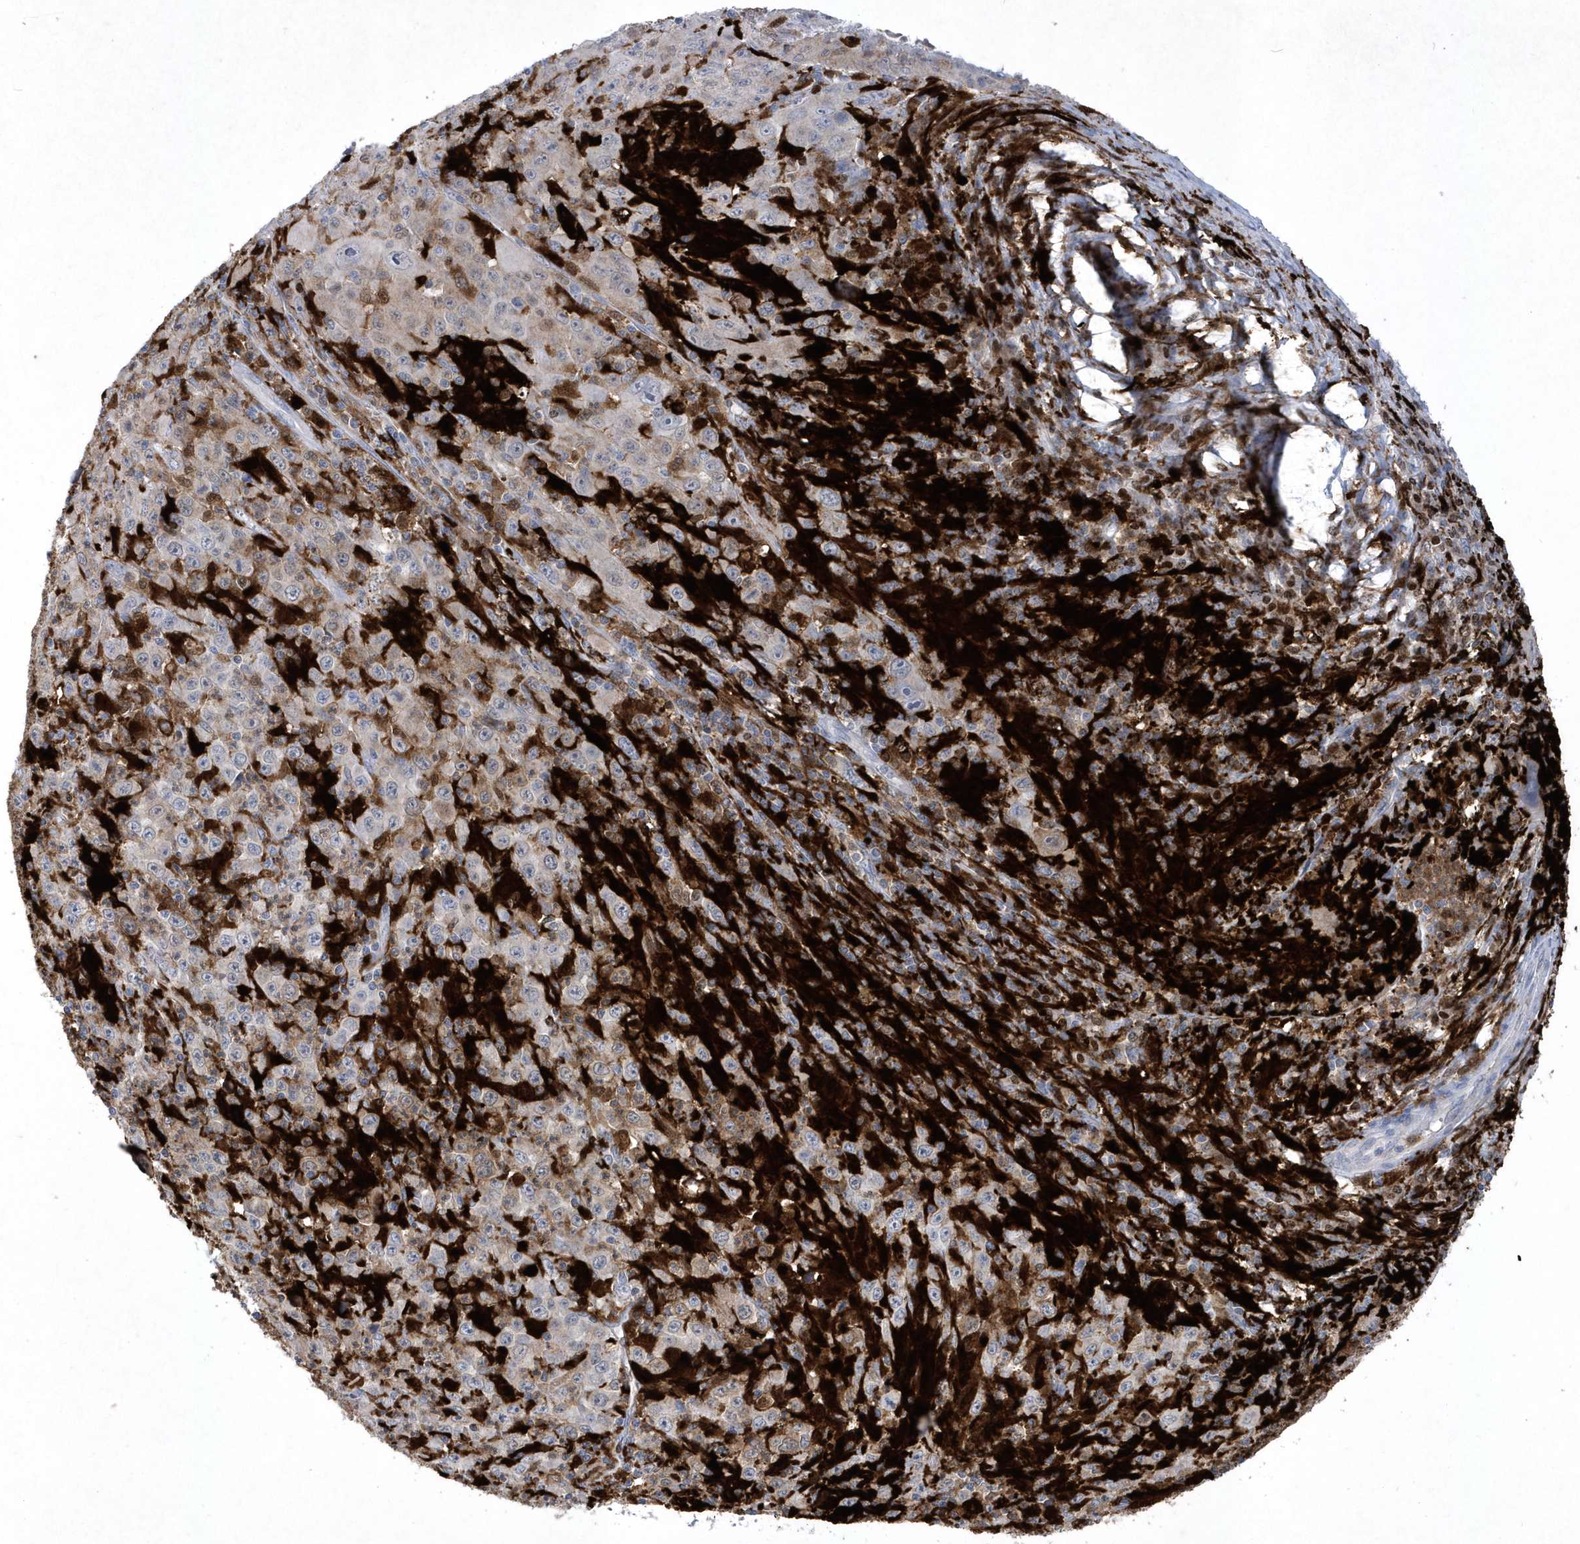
{"staining": {"intensity": "negative", "quantity": "none", "location": "none"}, "tissue": "melanoma", "cell_type": "Tumor cells", "image_type": "cancer", "snomed": [{"axis": "morphology", "description": "Malignant melanoma, Metastatic site"}, {"axis": "topography", "description": "Skin"}], "caption": "This is an immunohistochemistry histopathology image of human malignant melanoma (metastatic site). There is no expression in tumor cells.", "gene": "BHLHA15", "patient": {"sex": "female", "age": 56}}